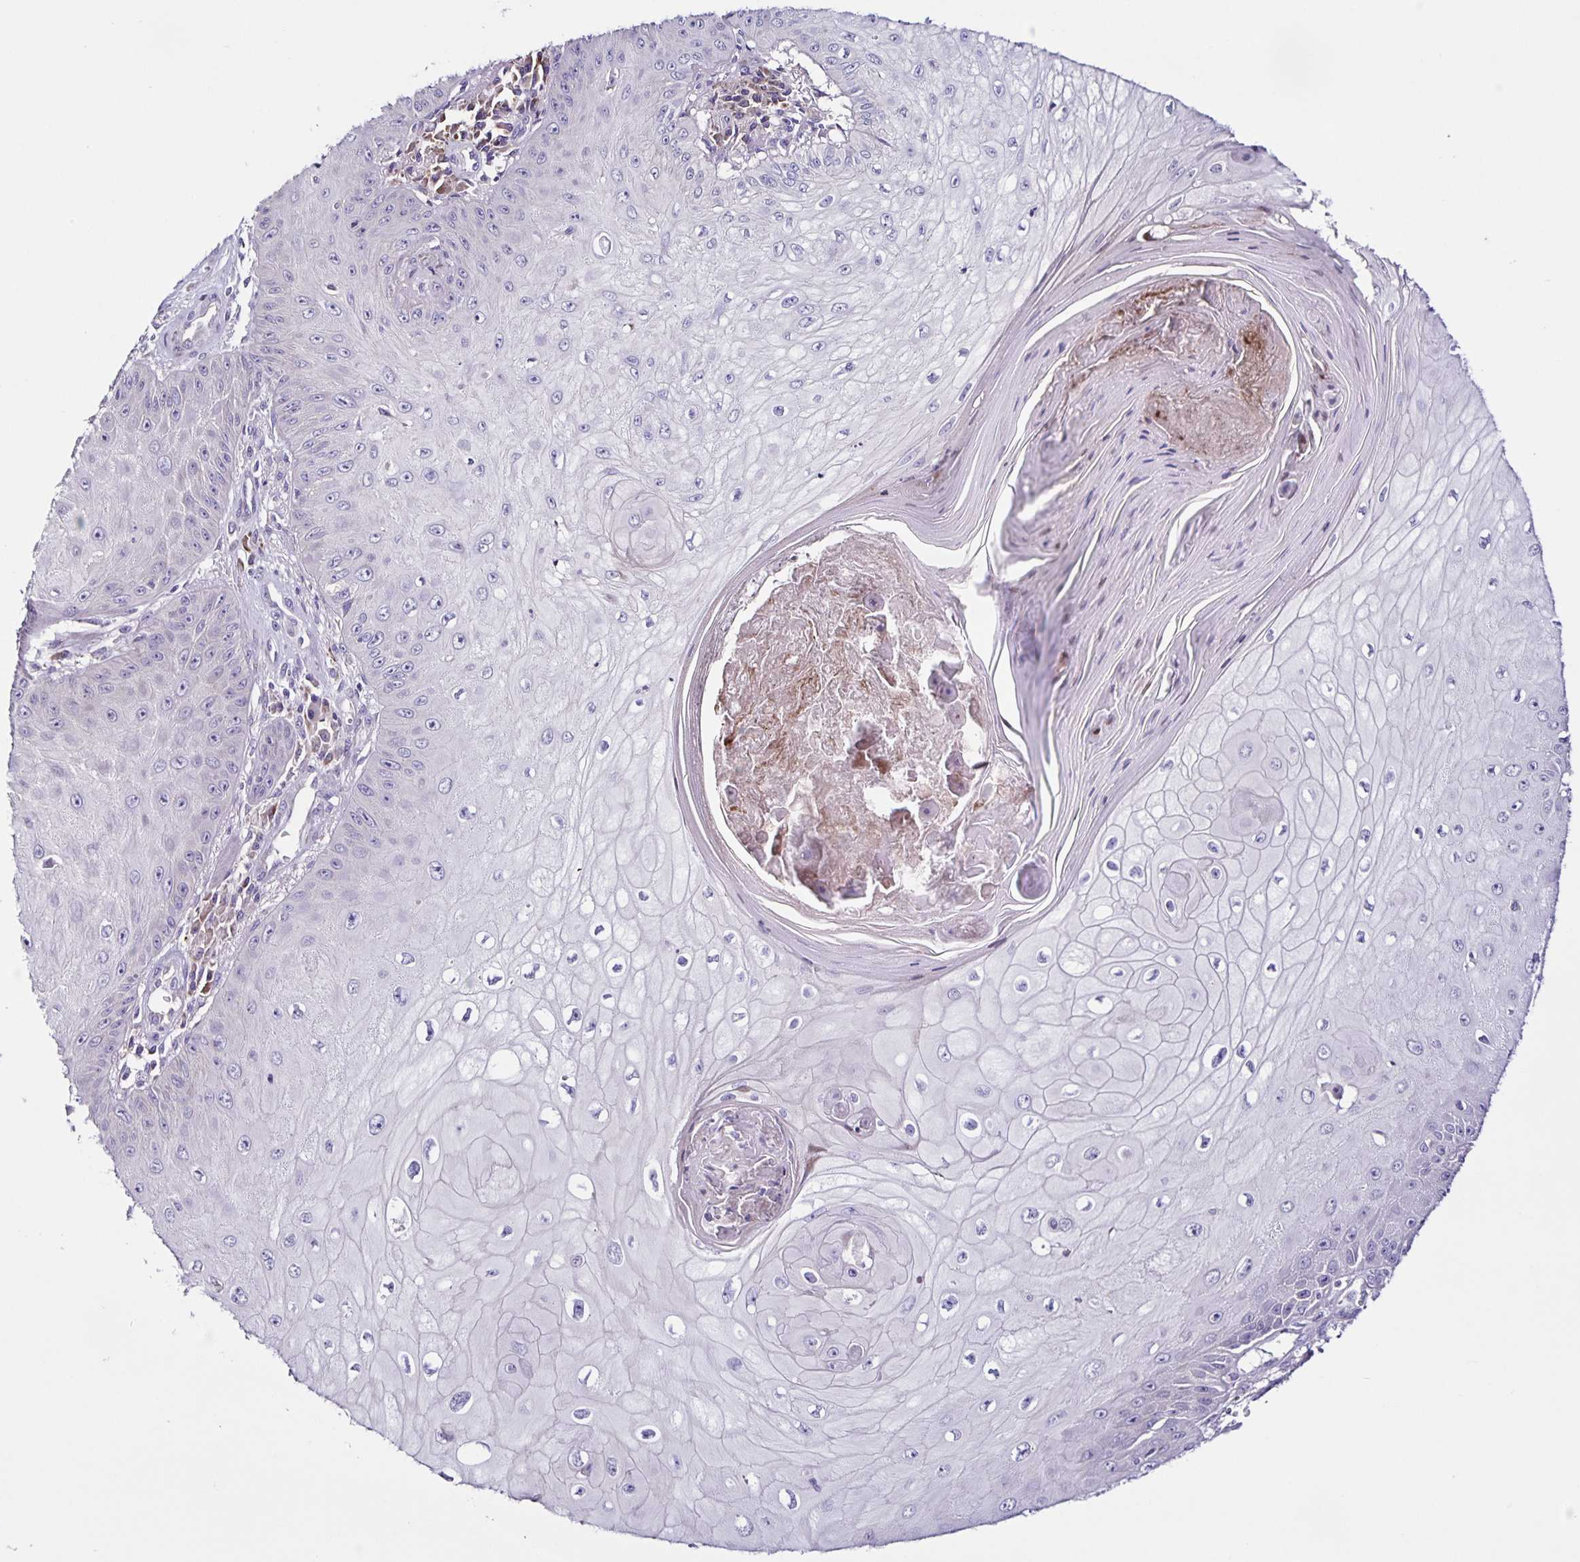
{"staining": {"intensity": "negative", "quantity": "none", "location": "none"}, "tissue": "skin cancer", "cell_type": "Tumor cells", "image_type": "cancer", "snomed": [{"axis": "morphology", "description": "Squamous cell carcinoma, NOS"}, {"axis": "topography", "description": "Skin"}], "caption": "Tumor cells show no significant staining in squamous cell carcinoma (skin).", "gene": "RNFT2", "patient": {"sex": "male", "age": 70}}